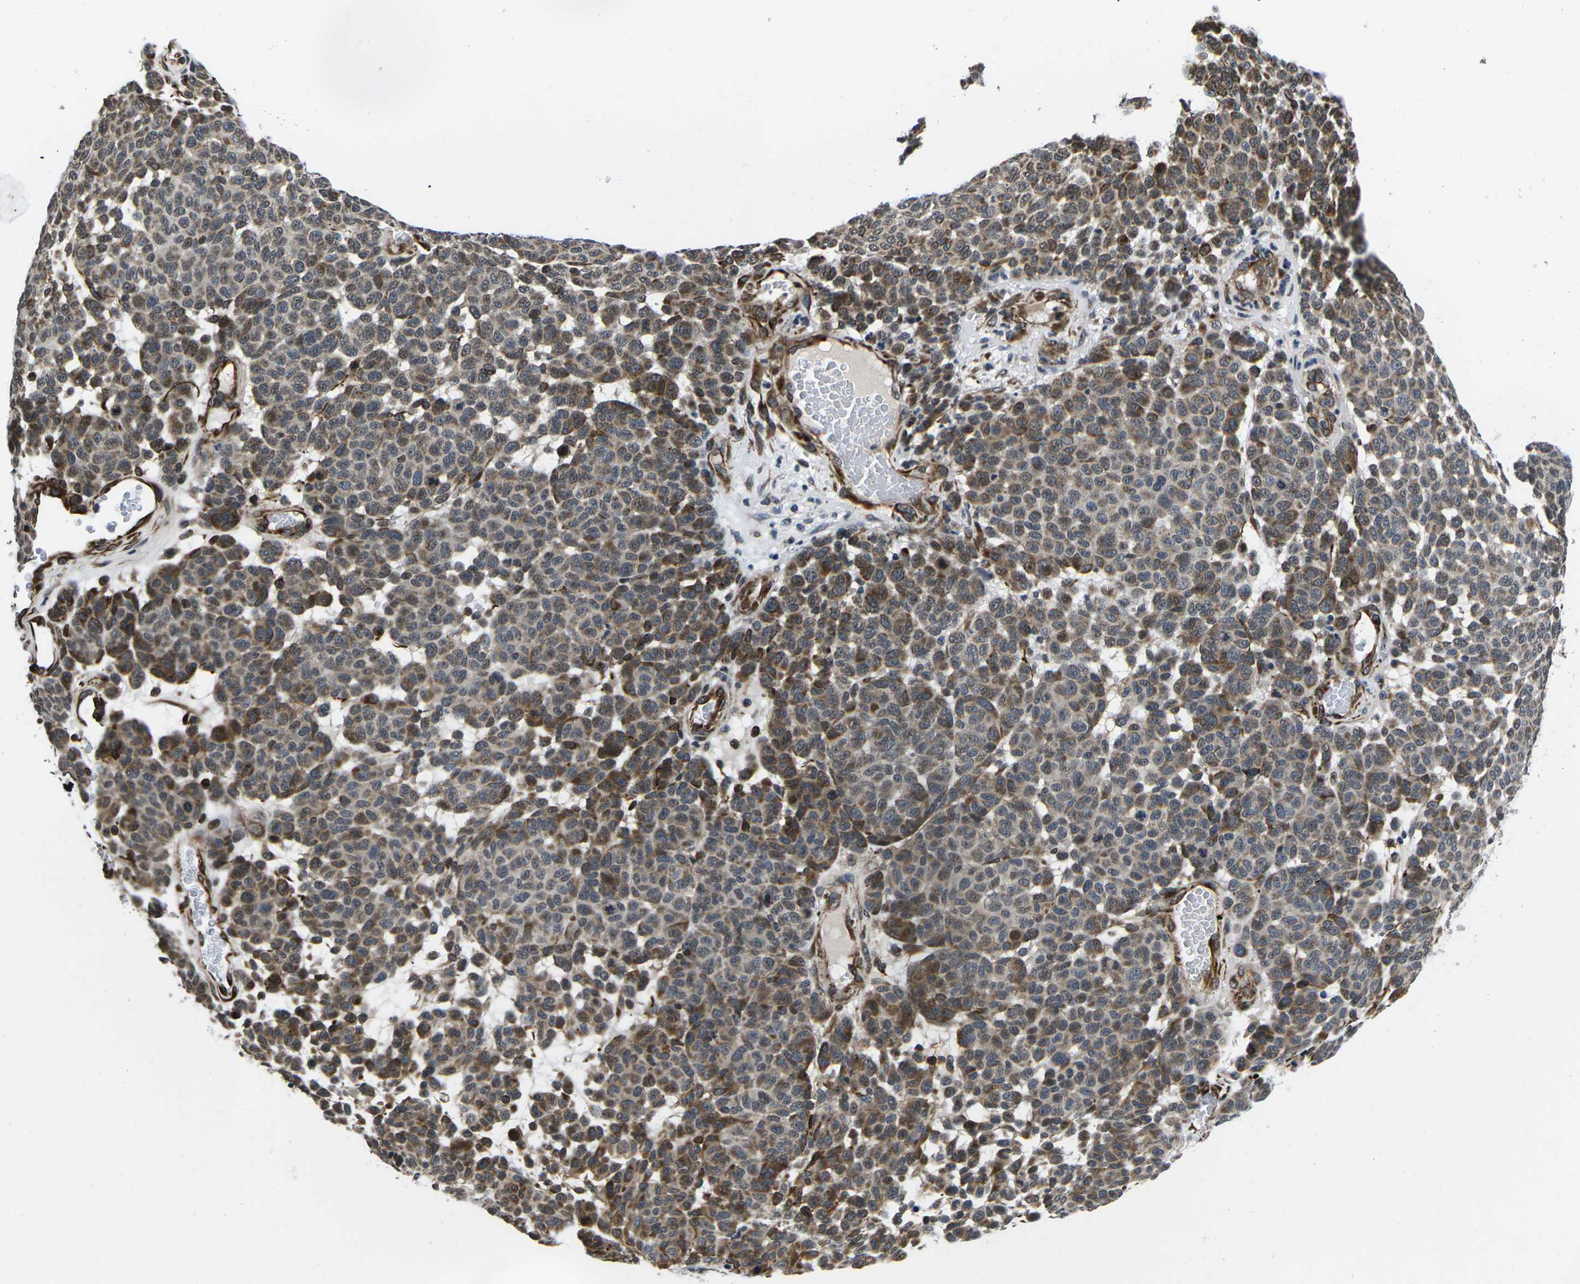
{"staining": {"intensity": "moderate", "quantity": ">75%", "location": "cytoplasmic/membranous"}, "tissue": "melanoma", "cell_type": "Tumor cells", "image_type": "cancer", "snomed": [{"axis": "morphology", "description": "Malignant melanoma, NOS"}, {"axis": "topography", "description": "Skin"}], "caption": "This is a photomicrograph of IHC staining of melanoma, which shows moderate staining in the cytoplasmic/membranous of tumor cells.", "gene": "CCNE1", "patient": {"sex": "male", "age": 59}}